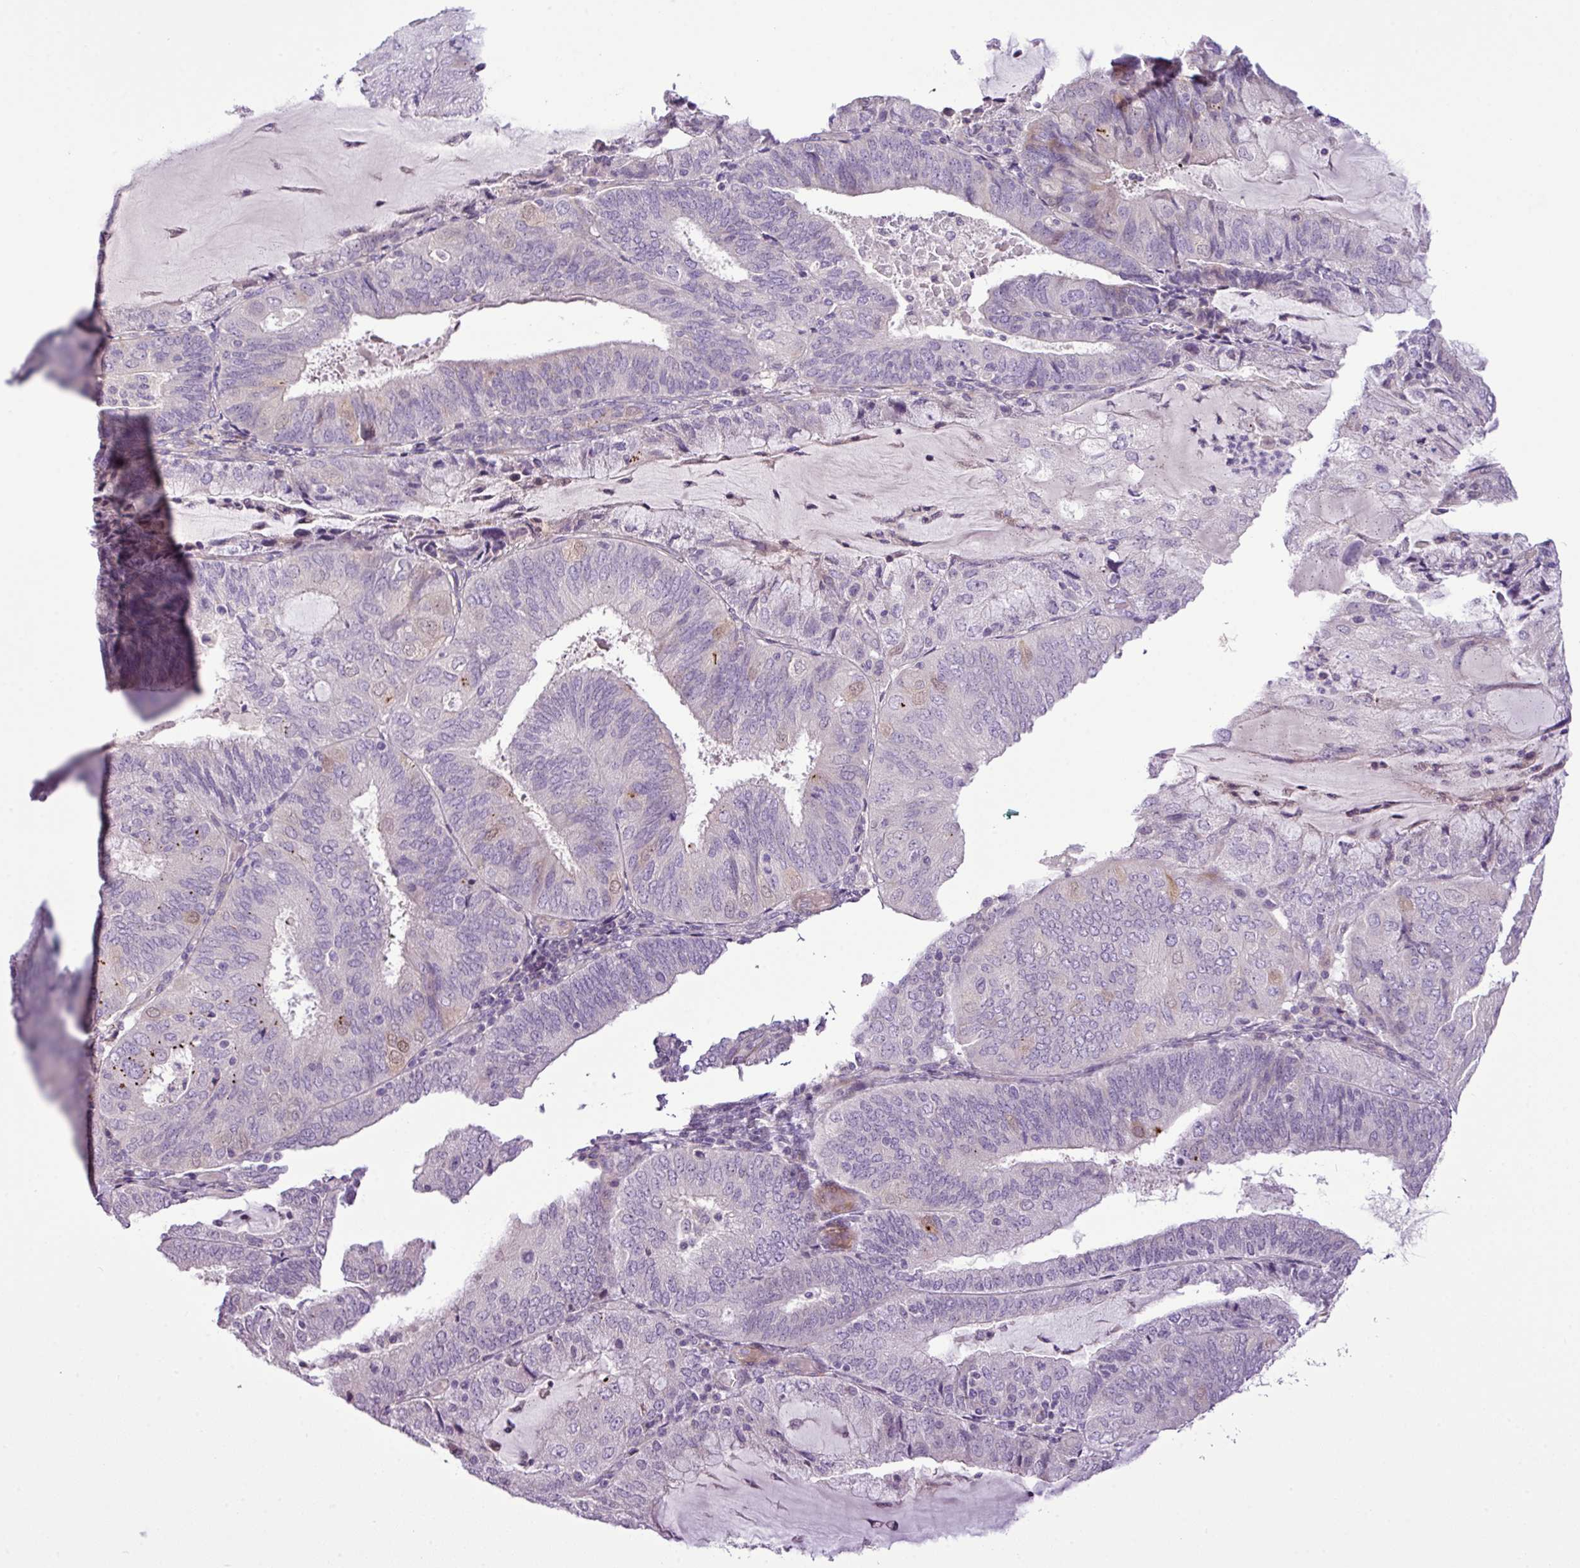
{"staining": {"intensity": "weak", "quantity": "<25%", "location": "cytoplasmic/membranous,nuclear"}, "tissue": "endometrial cancer", "cell_type": "Tumor cells", "image_type": "cancer", "snomed": [{"axis": "morphology", "description": "Adenocarcinoma, NOS"}, {"axis": "topography", "description": "Endometrium"}], "caption": "IHC micrograph of neoplastic tissue: endometrial cancer (adenocarcinoma) stained with DAB (3,3'-diaminobenzidine) displays no significant protein staining in tumor cells.", "gene": "DNAJB13", "patient": {"sex": "female", "age": 81}}